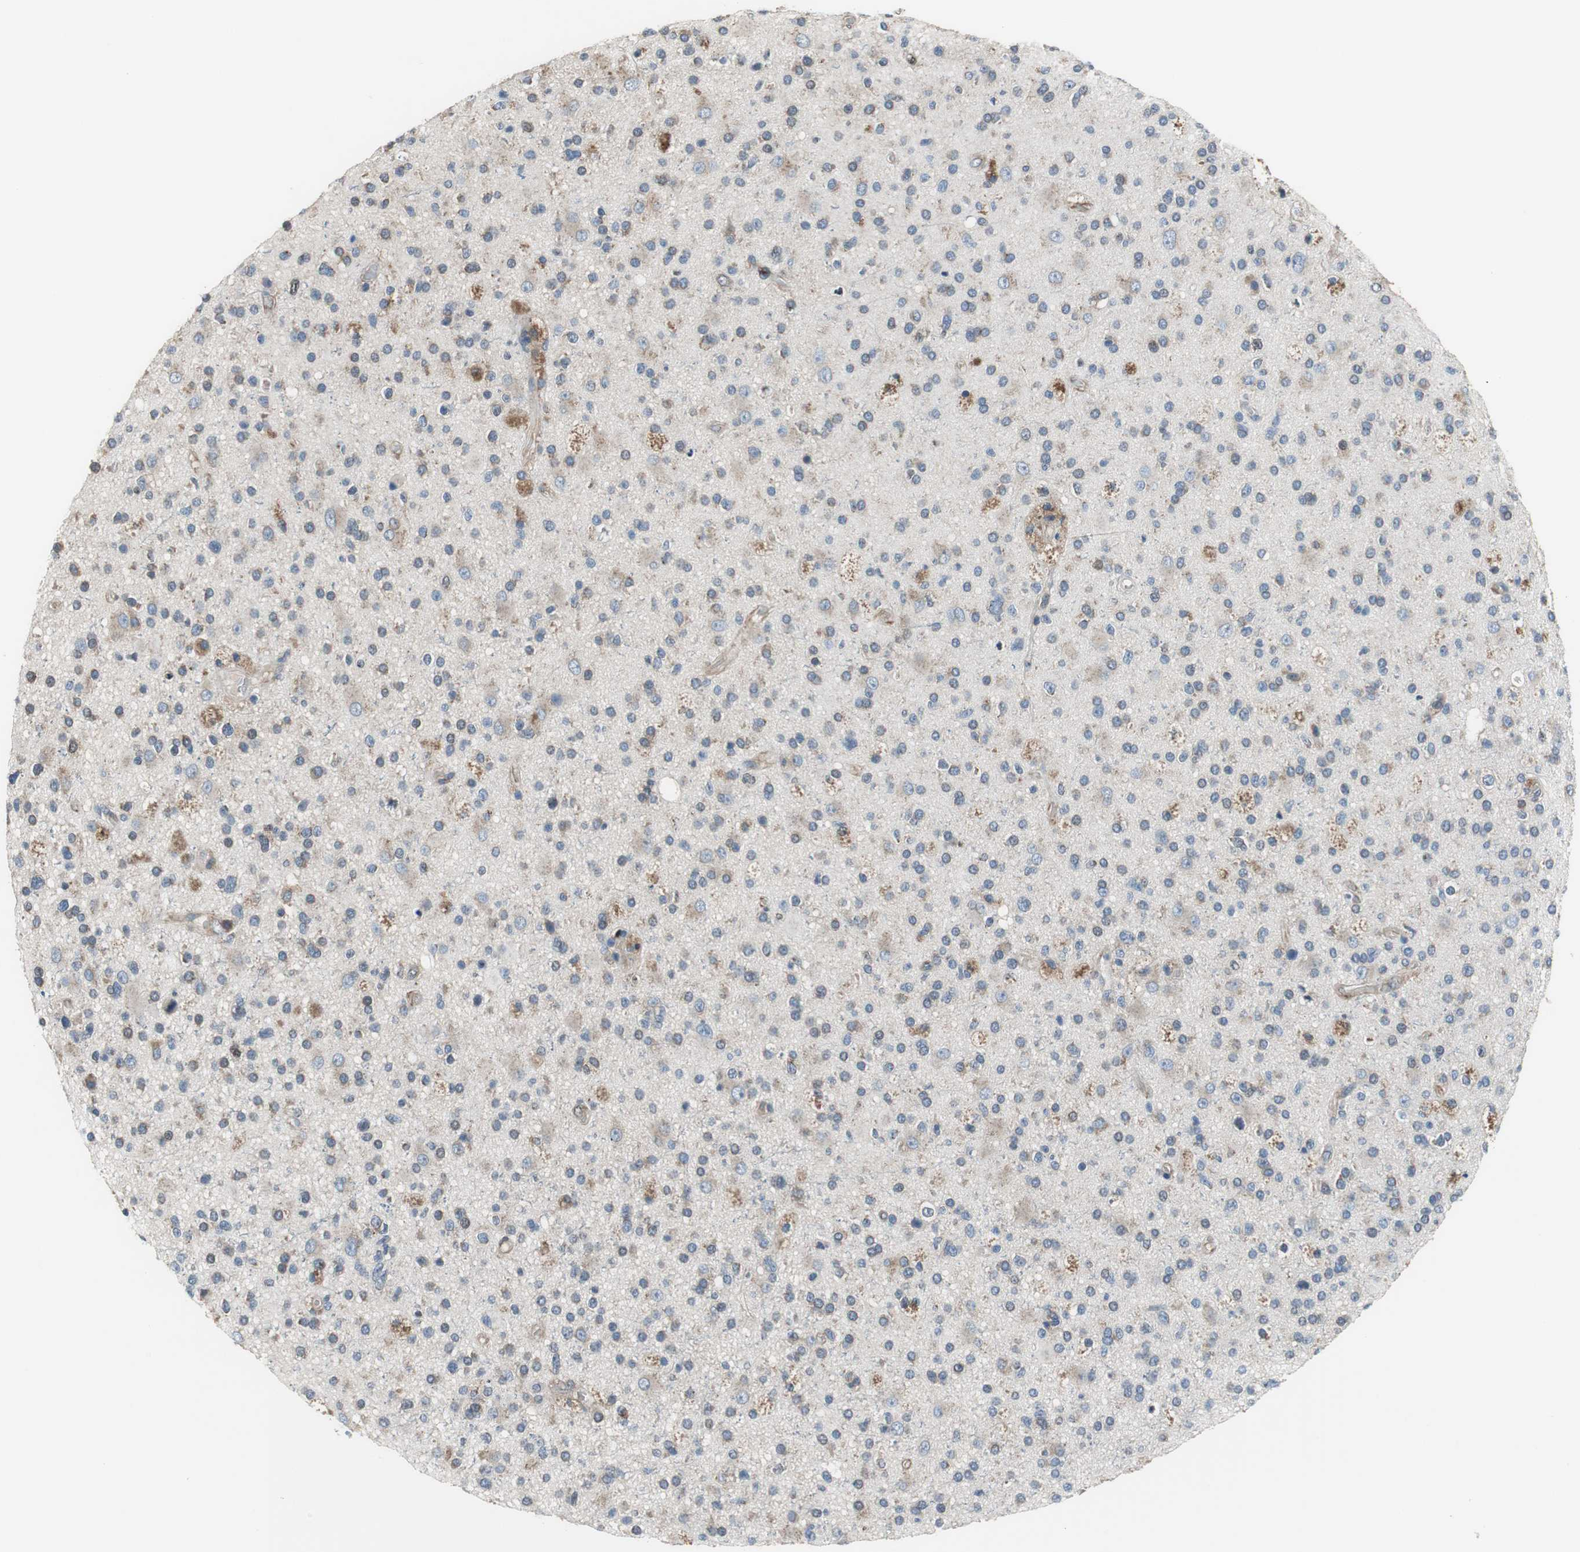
{"staining": {"intensity": "moderate", "quantity": "<25%", "location": "cytoplasmic/membranous"}, "tissue": "glioma", "cell_type": "Tumor cells", "image_type": "cancer", "snomed": [{"axis": "morphology", "description": "Glioma, malignant, High grade"}, {"axis": "topography", "description": "Brain"}], "caption": "This image reveals IHC staining of human malignant high-grade glioma, with low moderate cytoplasmic/membranous expression in about <25% of tumor cells.", "gene": "PI4KB", "patient": {"sex": "male", "age": 33}}